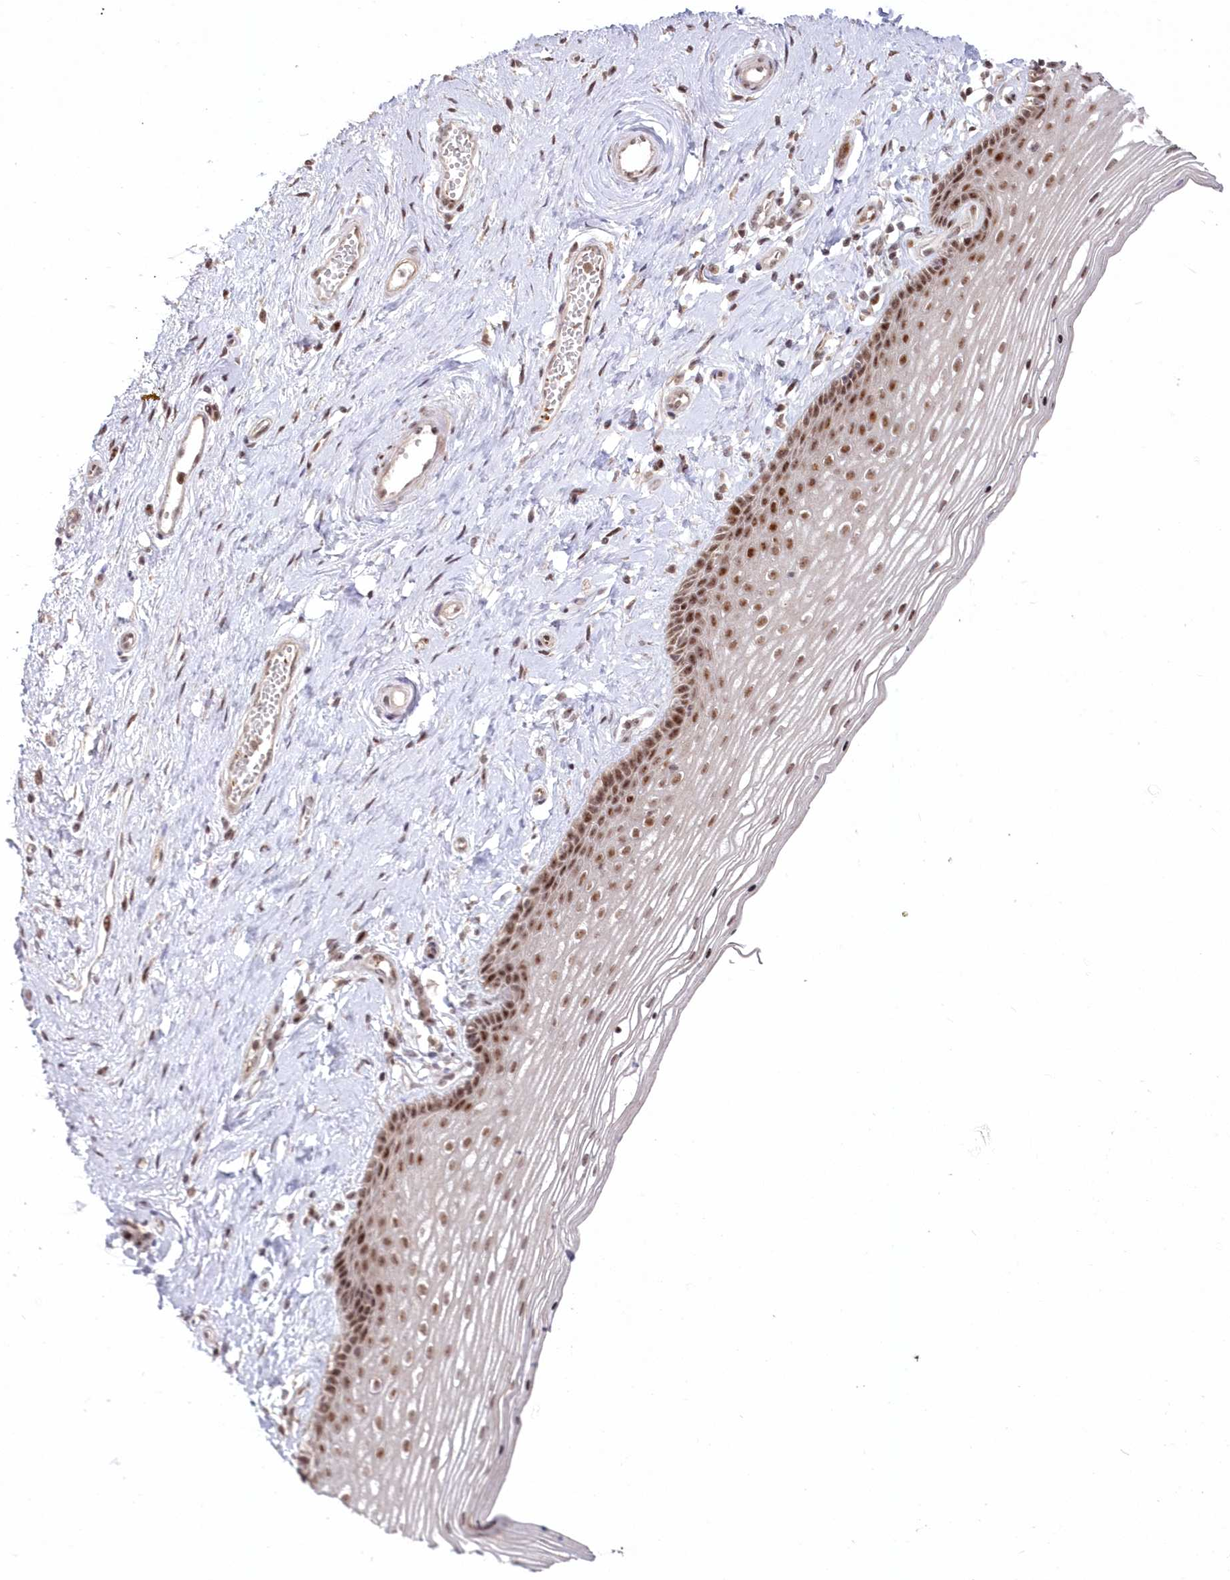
{"staining": {"intensity": "moderate", "quantity": ">75%", "location": "nuclear"}, "tissue": "vagina", "cell_type": "Squamous epithelial cells", "image_type": "normal", "snomed": [{"axis": "morphology", "description": "Normal tissue, NOS"}, {"axis": "topography", "description": "Vagina"}], "caption": "Human vagina stained for a protein (brown) reveals moderate nuclear positive staining in about >75% of squamous epithelial cells.", "gene": "WBP1L", "patient": {"sex": "female", "age": 46}}